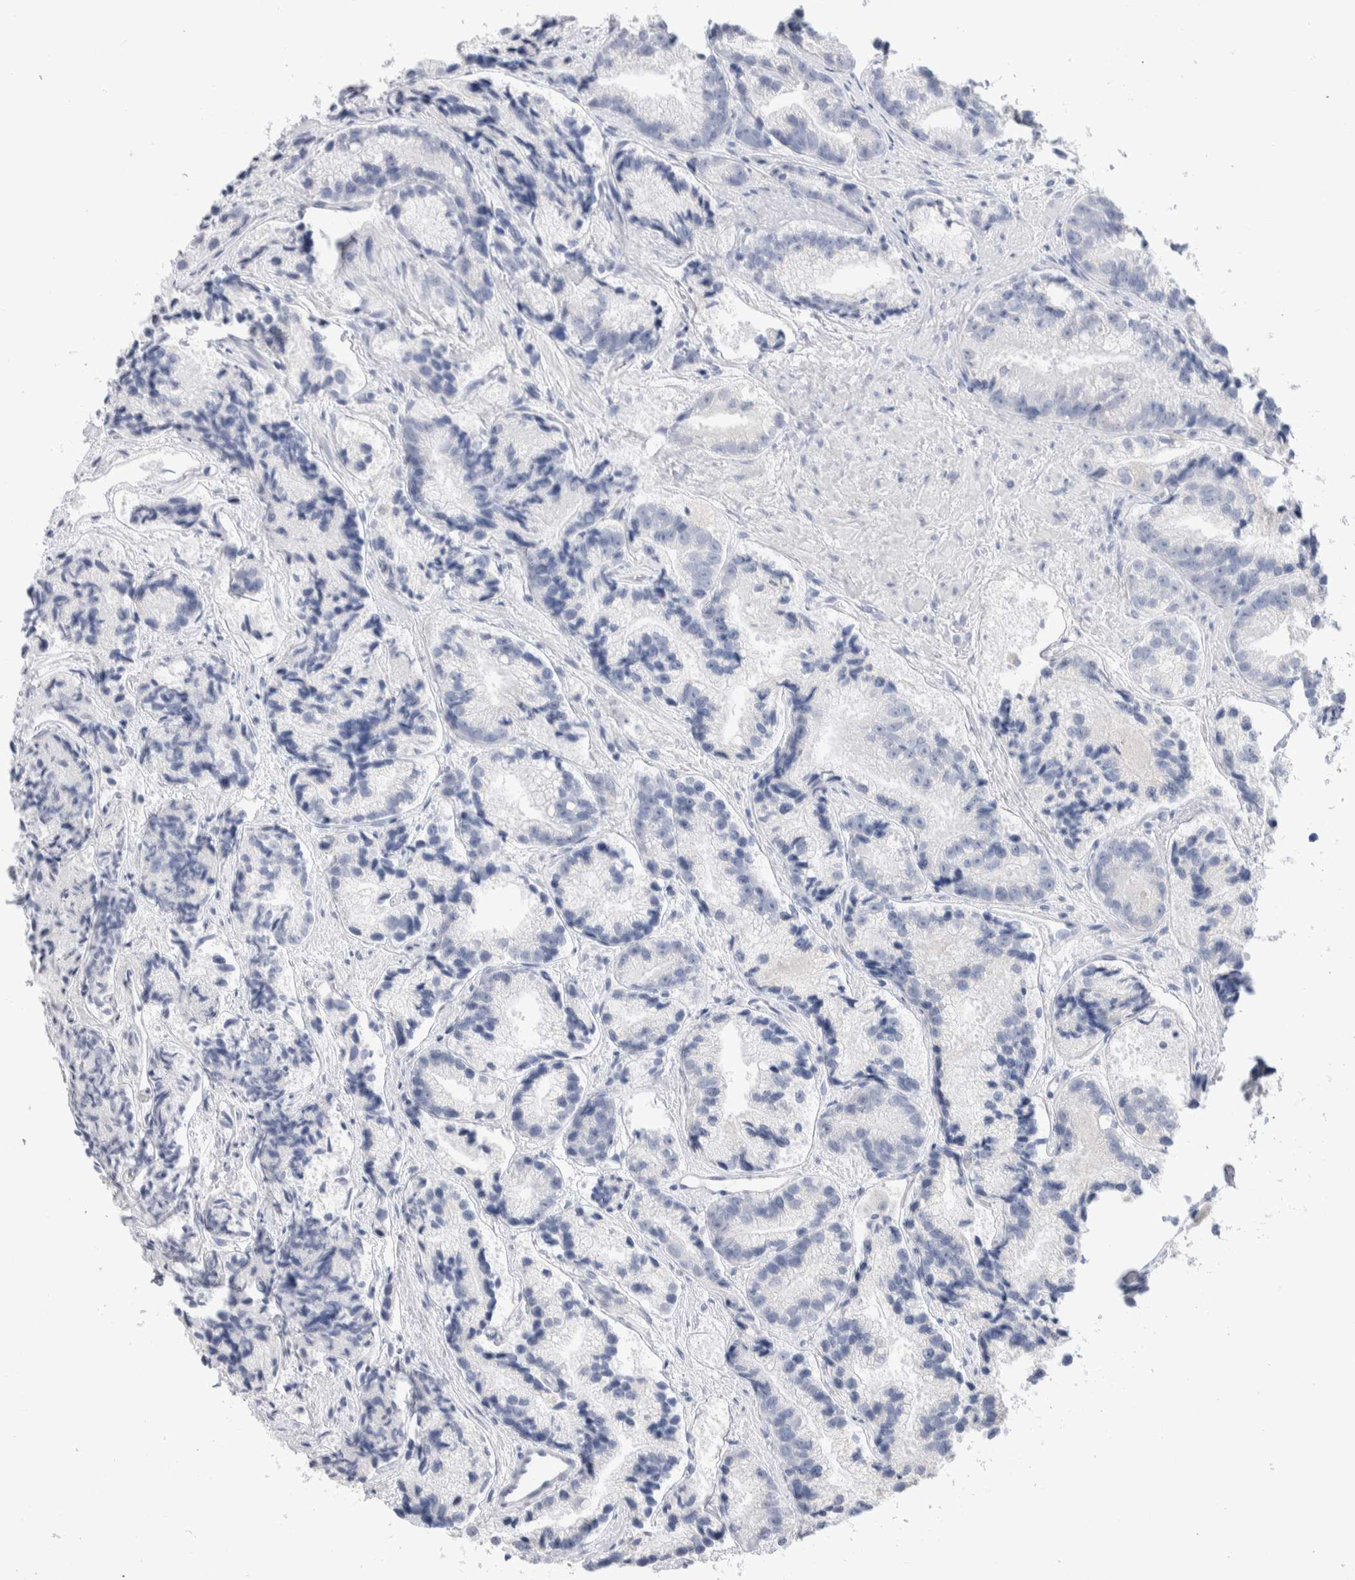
{"staining": {"intensity": "negative", "quantity": "none", "location": "none"}, "tissue": "prostate cancer", "cell_type": "Tumor cells", "image_type": "cancer", "snomed": [{"axis": "morphology", "description": "Adenocarcinoma, Low grade"}, {"axis": "topography", "description": "Prostate"}], "caption": "A high-resolution histopathology image shows immunohistochemistry (IHC) staining of prostate cancer, which displays no significant positivity in tumor cells.", "gene": "GDA", "patient": {"sex": "male", "age": 89}}